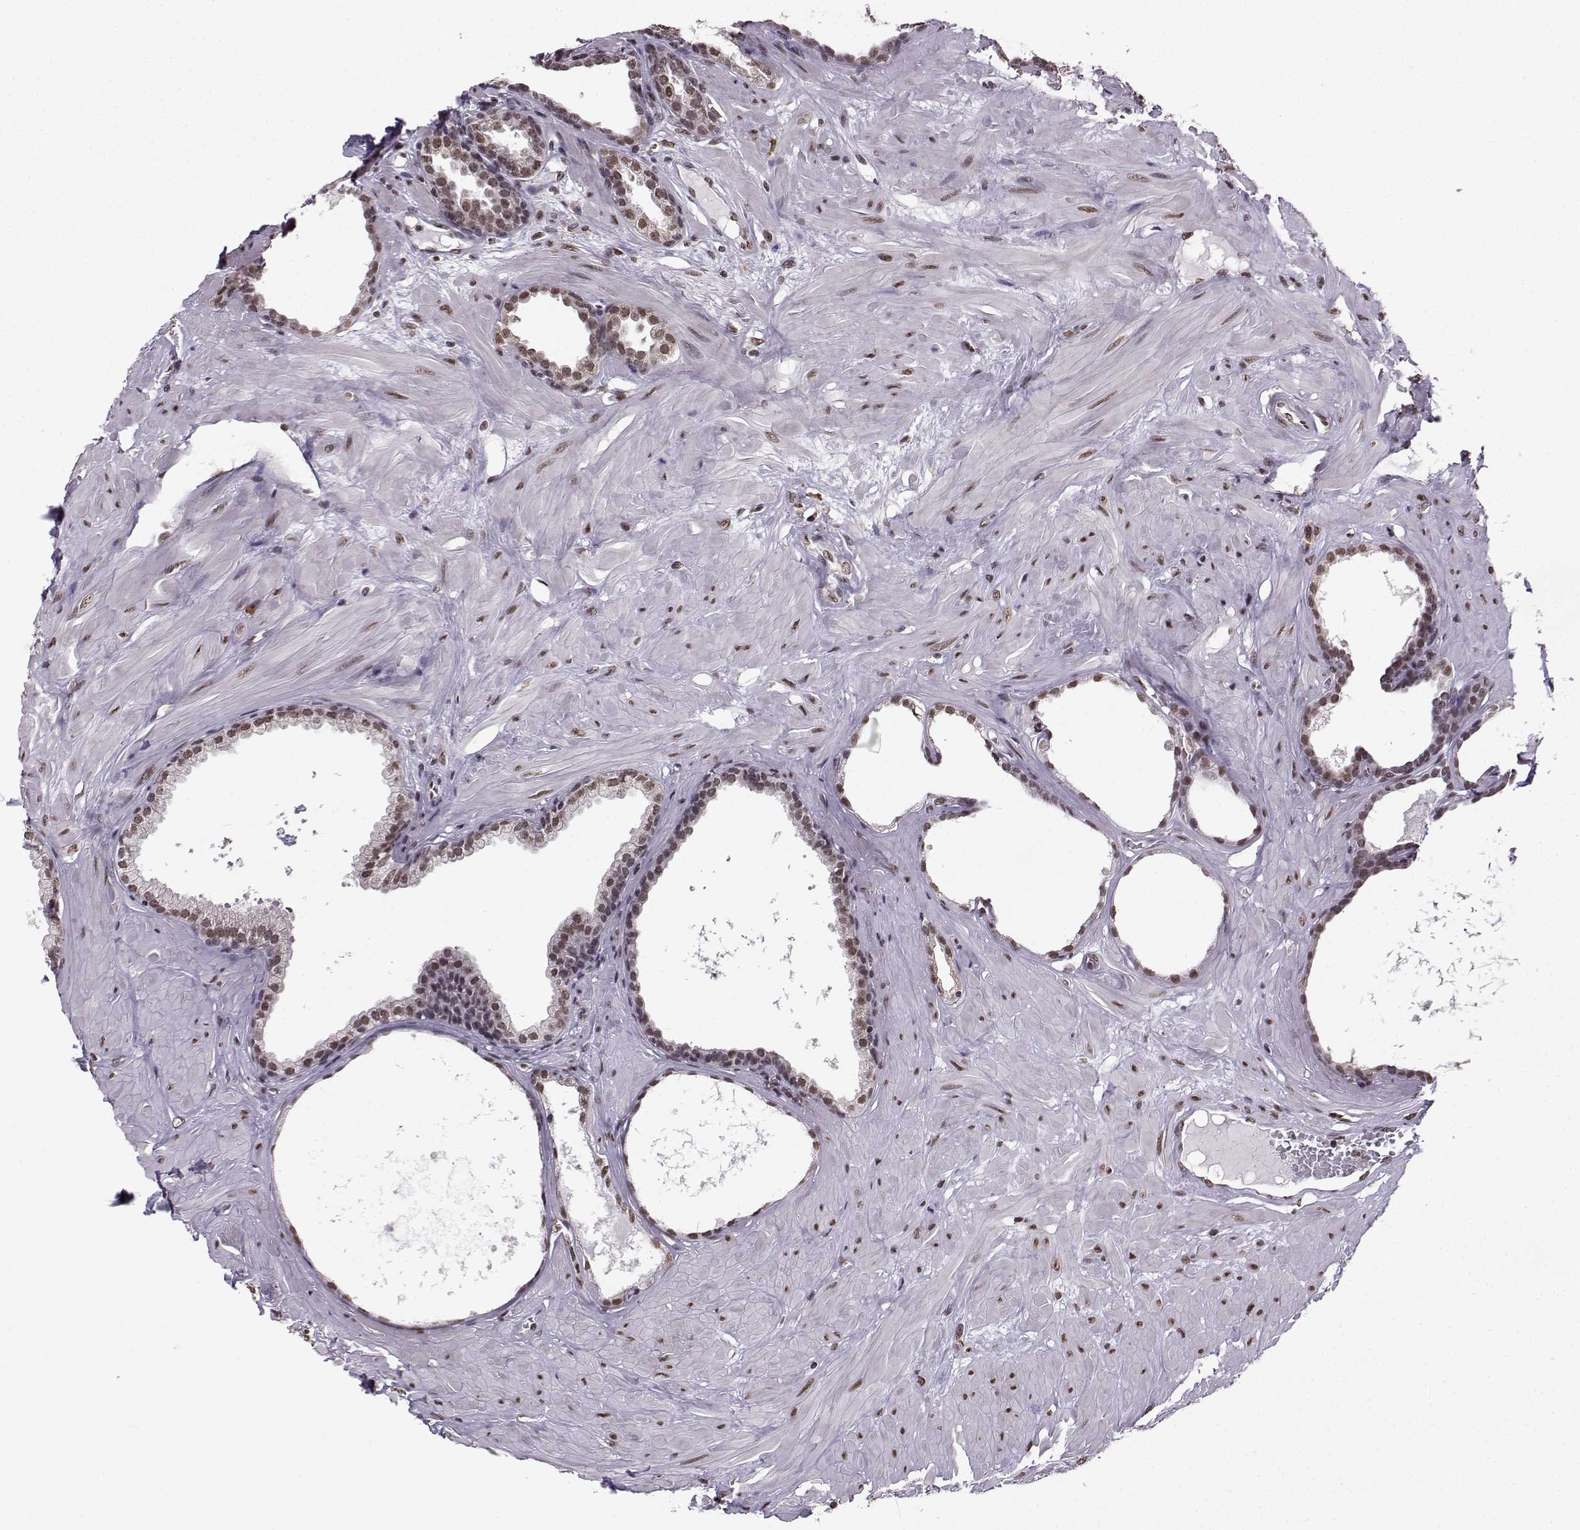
{"staining": {"intensity": "moderate", "quantity": "25%-75%", "location": "nuclear"}, "tissue": "prostate", "cell_type": "Glandular cells", "image_type": "normal", "snomed": [{"axis": "morphology", "description": "Normal tissue, NOS"}, {"axis": "topography", "description": "Prostate"}], "caption": "Moderate nuclear positivity for a protein is appreciated in approximately 25%-75% of glandular cells of benign prostate using immunohistochemistry.", "gene": "EZH1", "patient": {"sex": "male", "age": 48}}